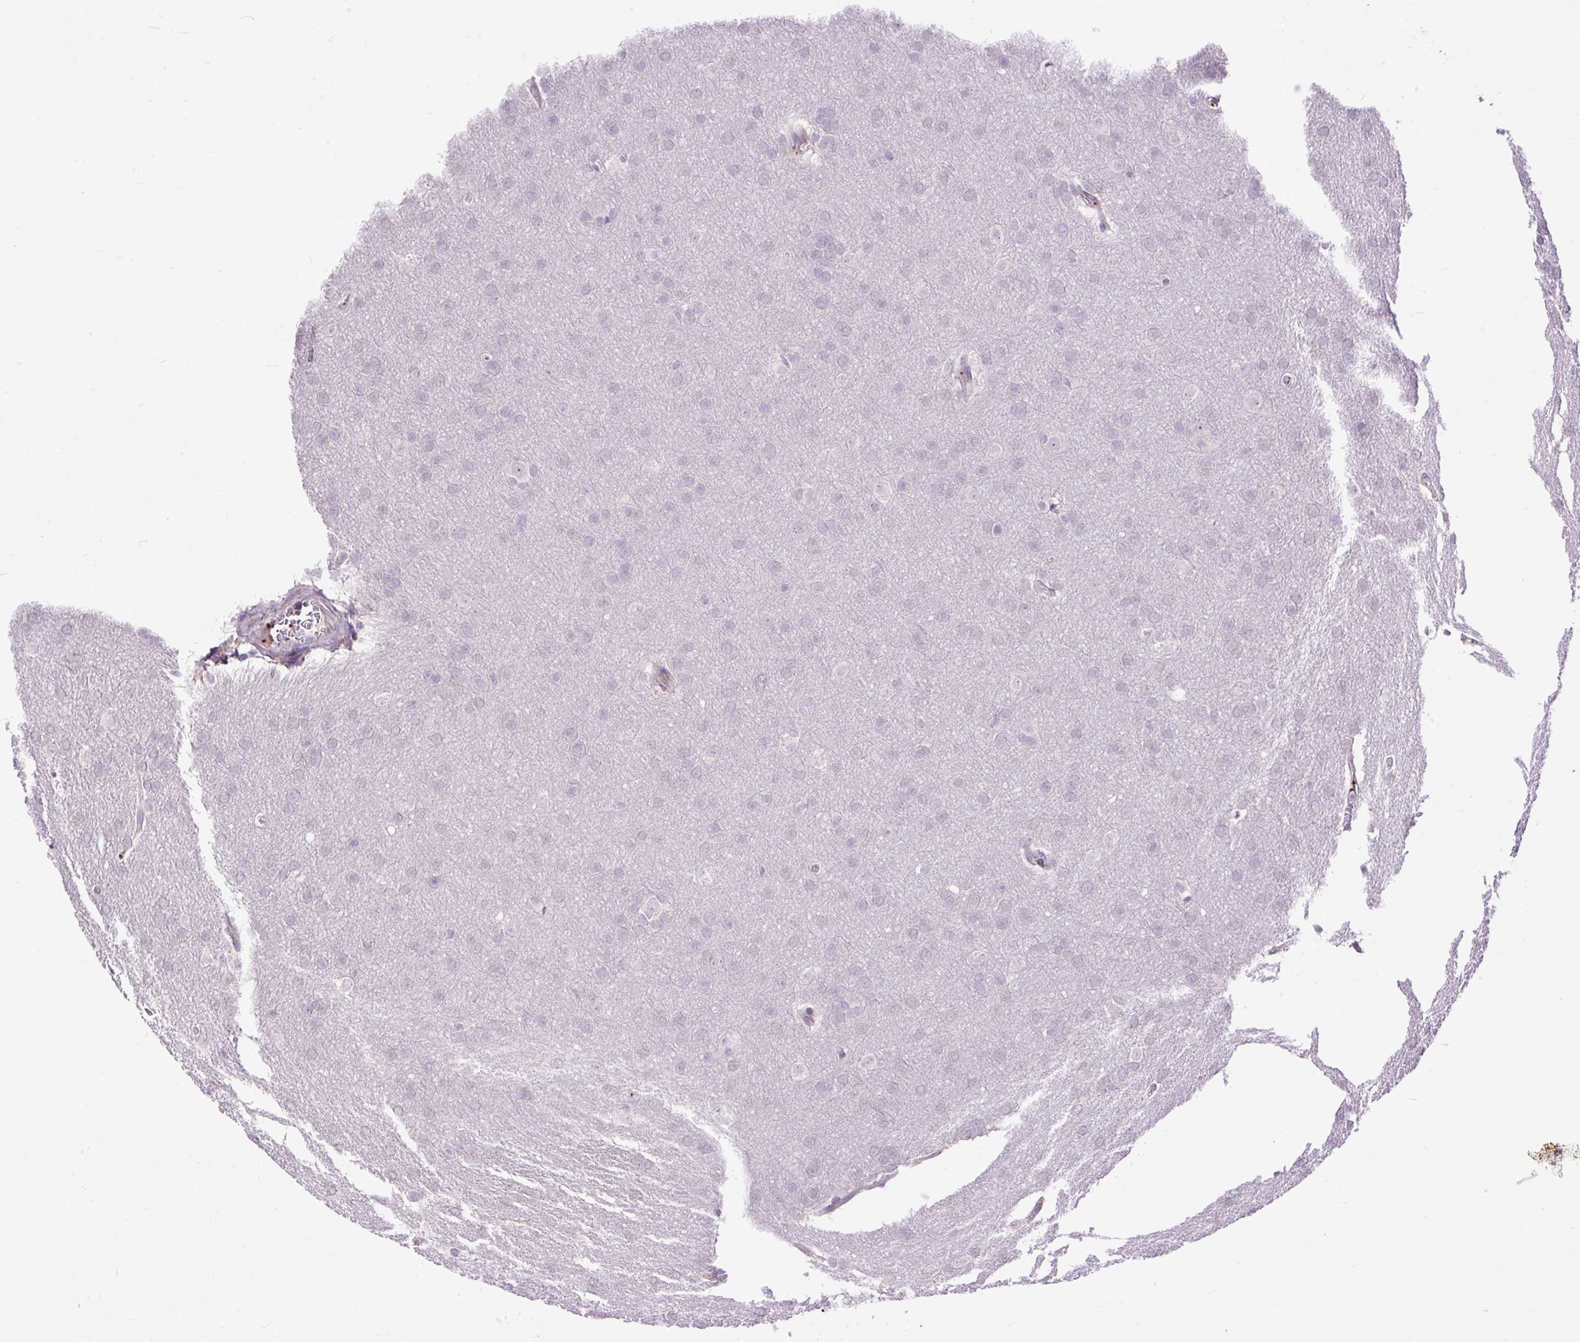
{"staining": {"intensity": "negative", "quantity": "none", "location": "none"}, "tissue": "glioma", "cell_type": "Tumor cells", "image_type": "cancer", "snomed": [{"axis": "morphology", "description": "Glioma, malignant, Low grade"}, {"axis": "topography", "description": "Brain"}], "caption": "Micrograph shows no protein positivity in tumor cells of glioma tissue.", "gene": "MAGEB16", "patient": {"sex": "female", "age": 32}}